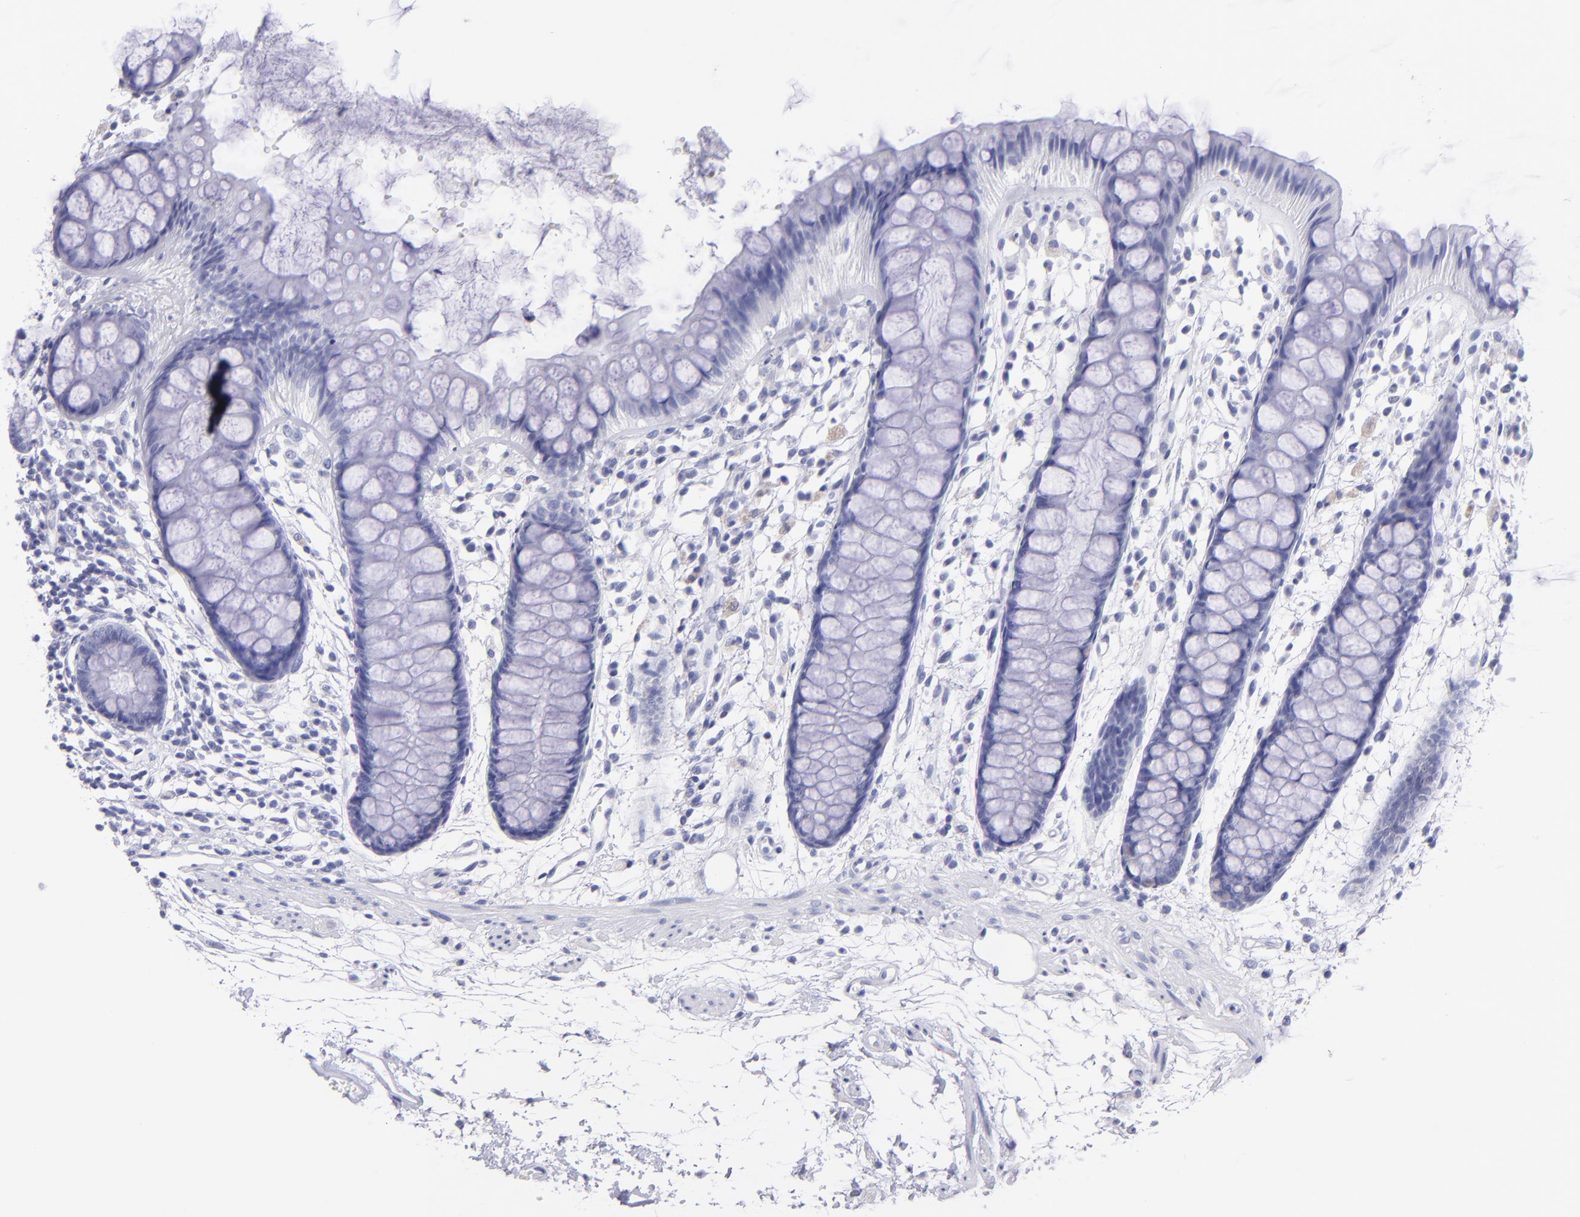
{"staining": {"intensity": "negative", "quantity": "none", "location": "none"}, "tissue": "rectum", "cell_type": "Glandular cells", "image_type": "normal", "snomed": [{"axis": "morphology", "description": "Normal tissue, NOS"}, {"axis": "topography", "description": "Rectum"}], "caption": "Immunohistochemical staining of normal human rectum exhibits no significant positivity in glandular cells. (DAB immunohistochemistry (IHC) visualized using brightfield microscopy, high magnification).", "gene": "CNP", "patient": {"sex": "female", "age": 66}}